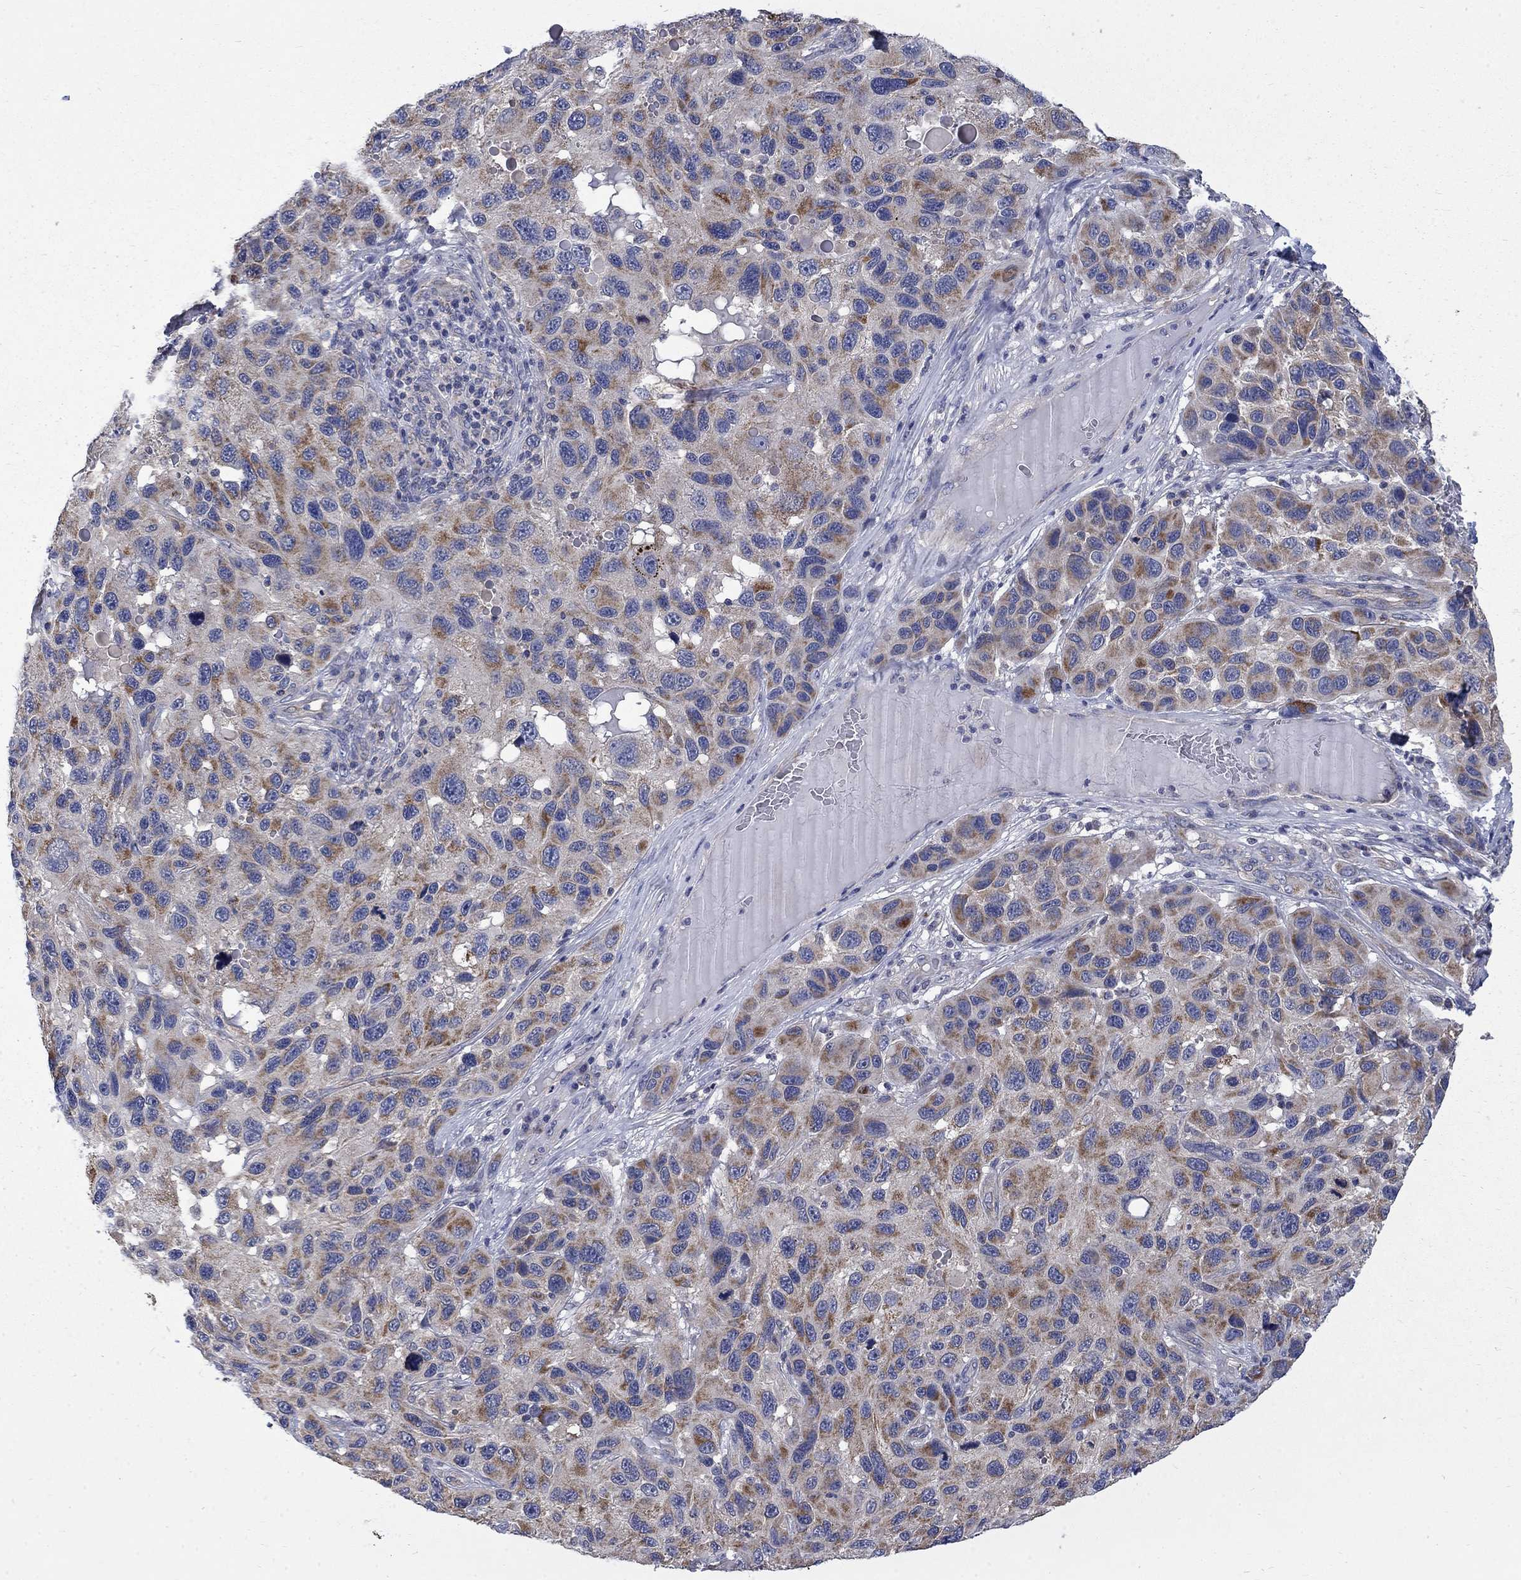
{"staining": {"intensity": "moderate", "quantity": "25%-75%", "location": "cytoplasmic/membranous"}, "tissue": "melanoma", "cell_type": "Tumor cells", "image_type": "cancer", "snomed": [{"axis": "morphology", "description": "Malignant melanoma, NOS"}, {"axis": "topography", "description": "Skin"}], "caption": "Protein analysis of melanoma tissue shows moderate cytoplasmic/membranous positivity in about 25%-75% of tumor cells. (brown staining indicates protein expression, while blue staining denotes nuclei).", "gene": "HSPA12A", "patient": {"sex": "male", "age": 53}}